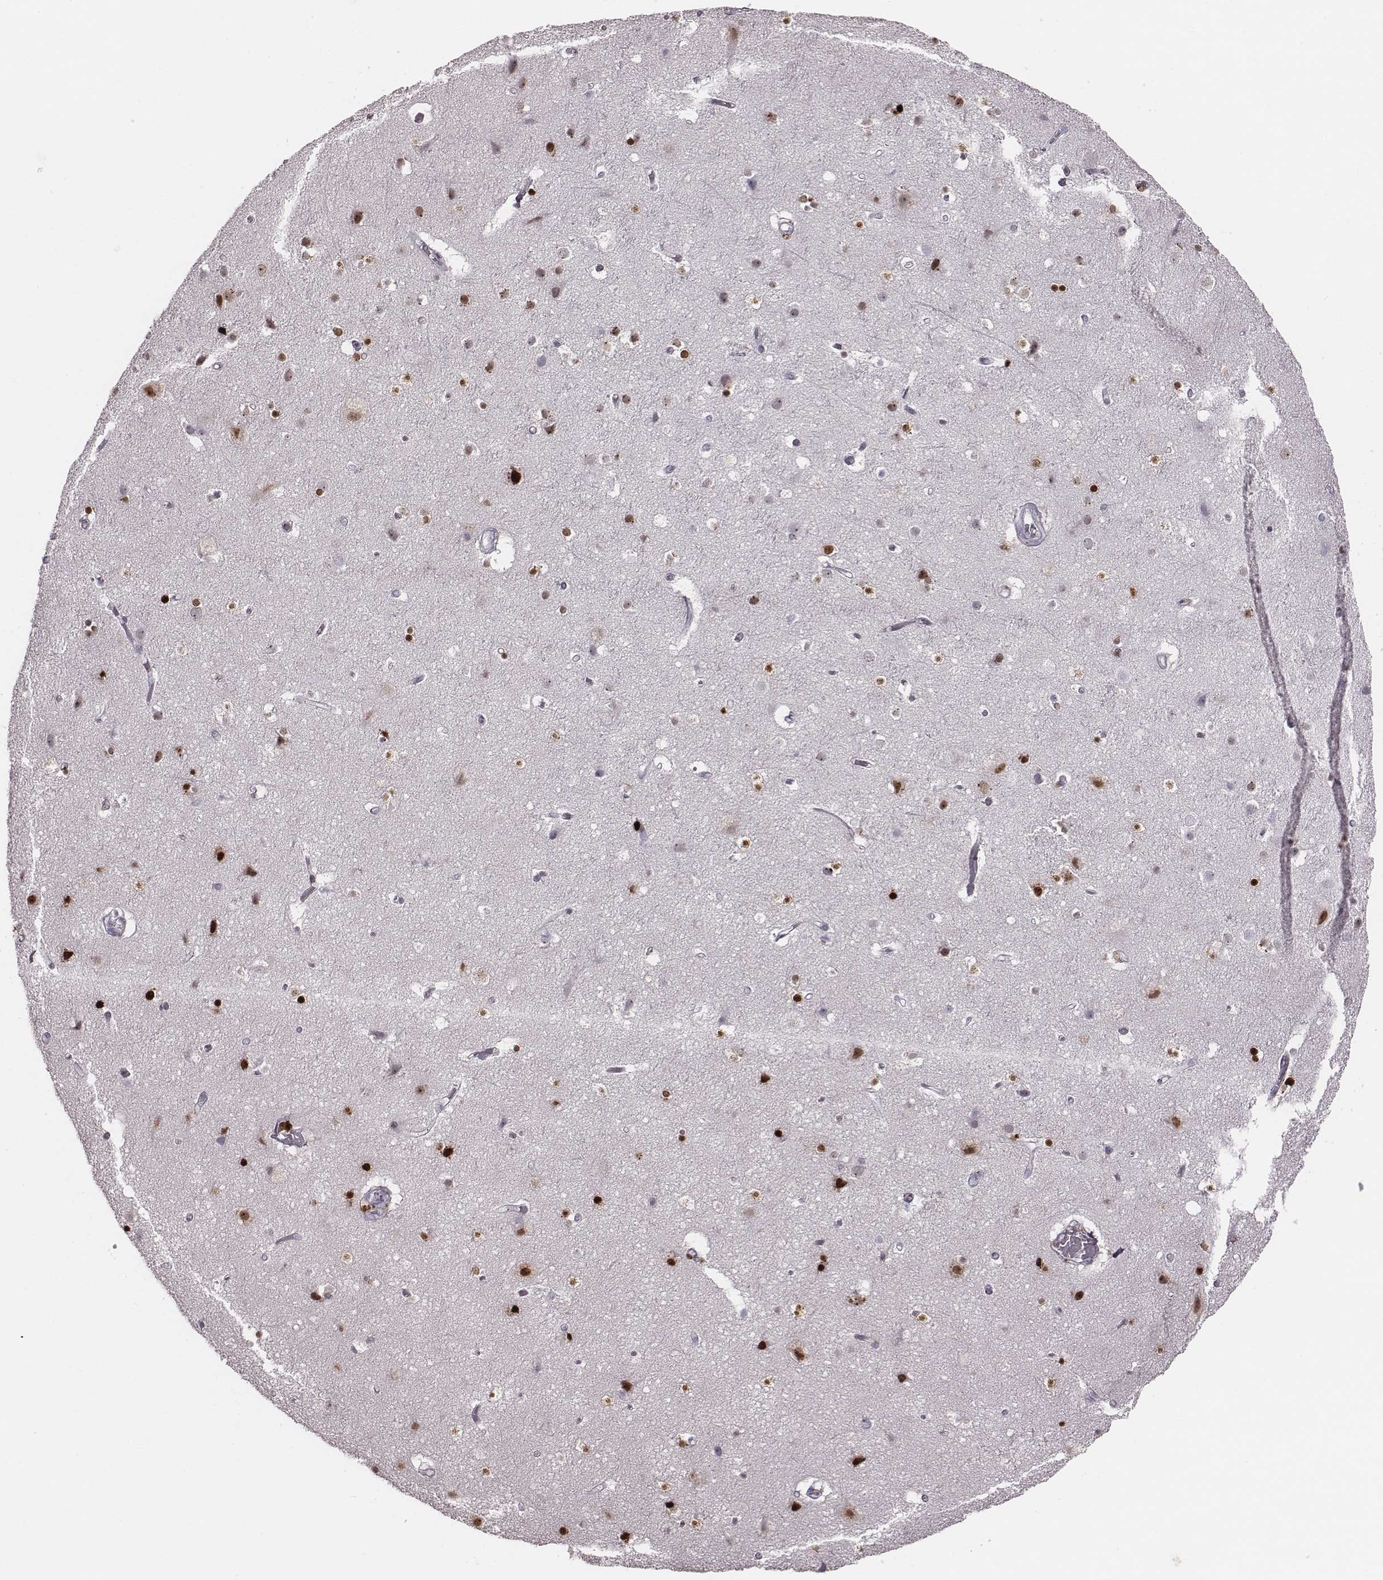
{"staining": {"intensity": "negative", "quantity": "none", "location": "none"}, "tissue": "cerebral cortex", "cell_type": "Endothelial cells", "image_type": "normal", "snomed": [{"axis": "morphology", "description": "Normal tissue, NOS"}, {"axis": "topography", "description": "Cerebral cortex"}], "caption": "Immunohistochemistry (IHC) of normal cerebral cortex exhibits no expression in endothelial cells.", "gene": "NDC1", "patient": {"sex": "female", "age": 52}}